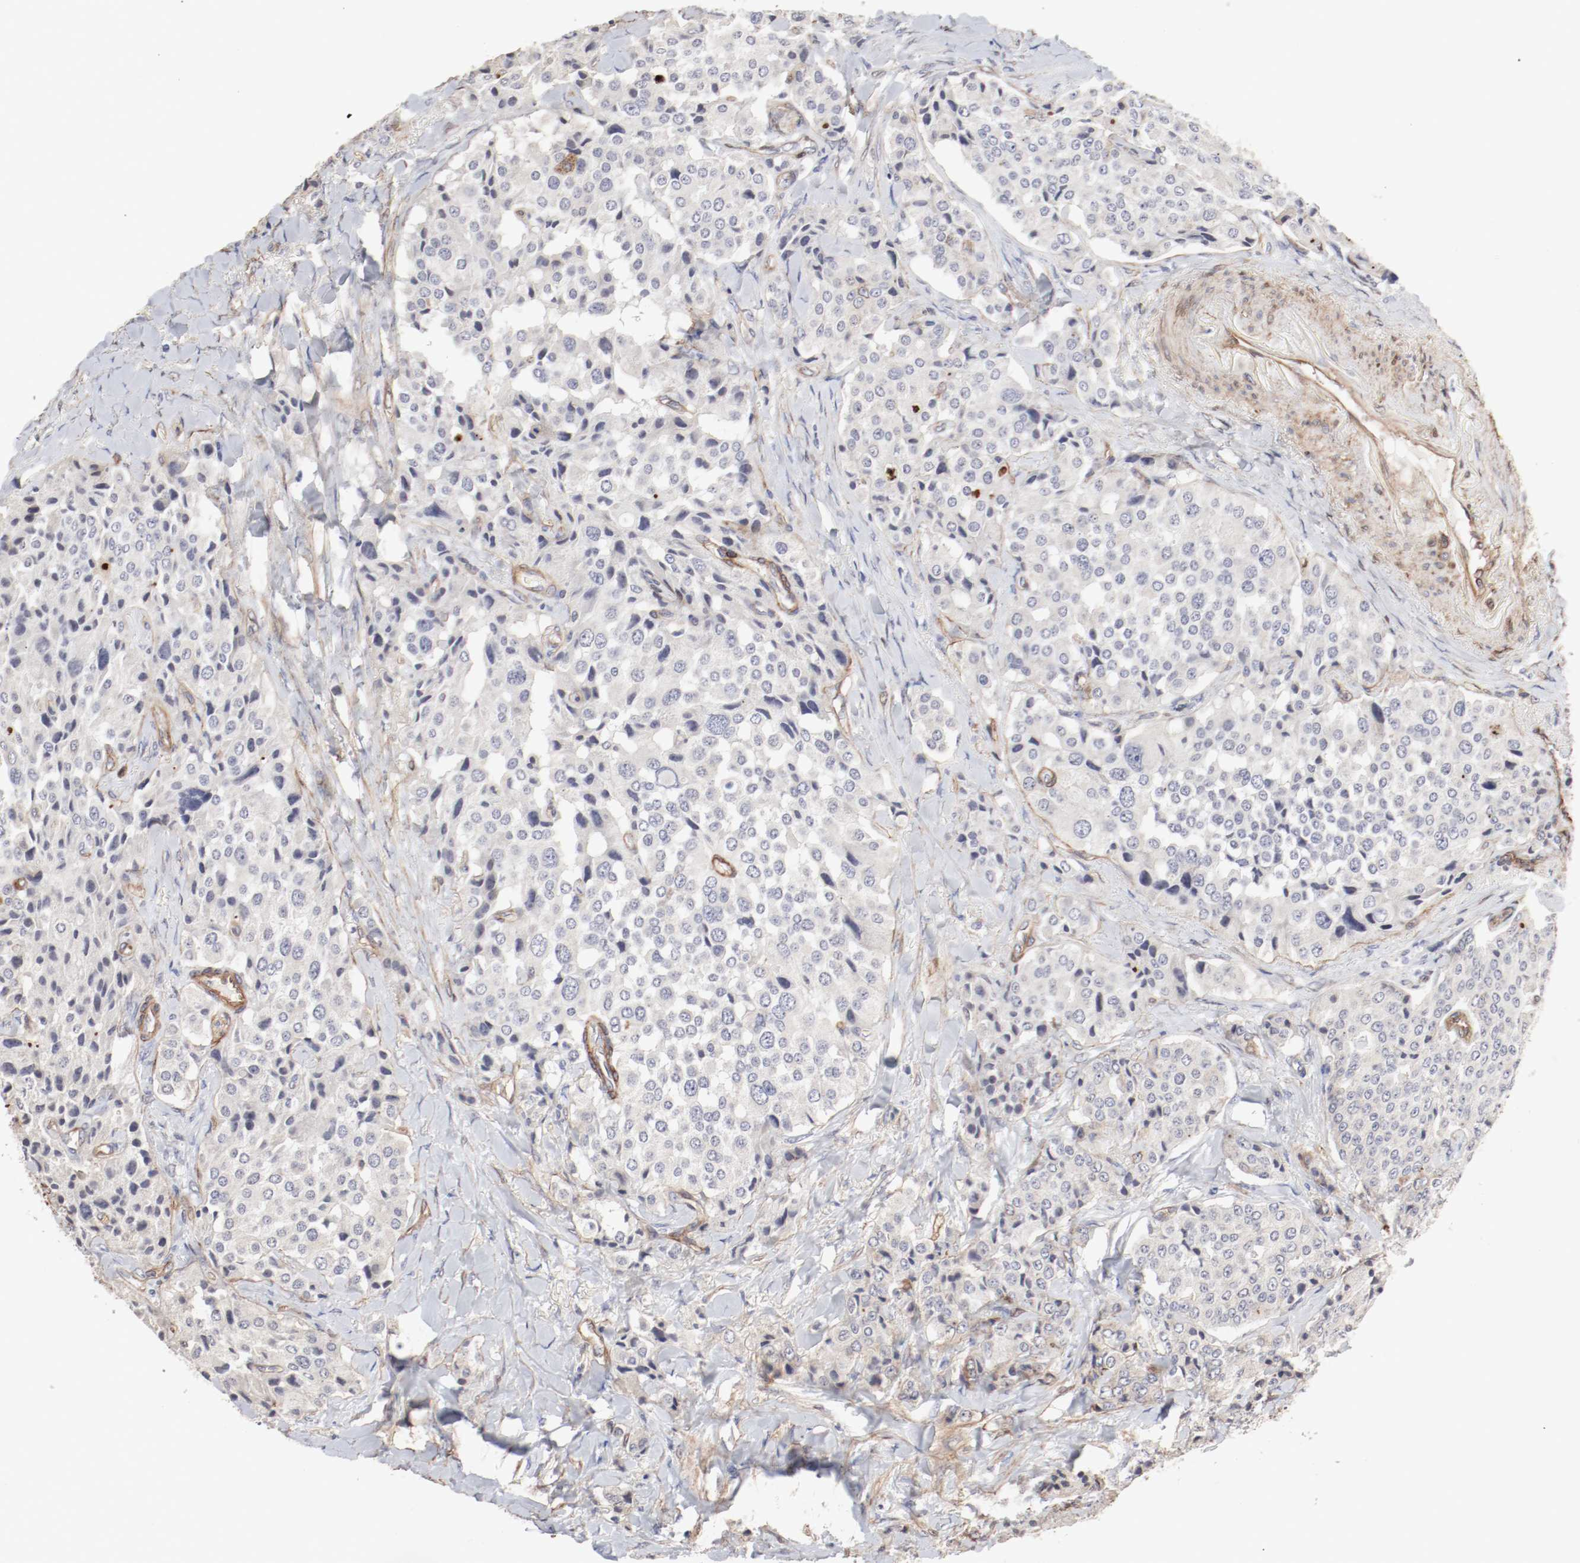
{"staining": {"intensity": "negative", "quantity": "none", "location": "none"}, "tissue": "carcinoid", "cell_type": "Tumor cells", "image_type": "cancer", "snomed": [{"axis": "morphology", "description": "Carcinoid, malignant, NOS"}, {"axis": "topography", "description": "Colon"}], "caption": "The photomicrograph shows no staining of tumor cells in carcinoid (malignant).", "gene": "MAGED4", "patient": {"sex": "female", "age": 61}}